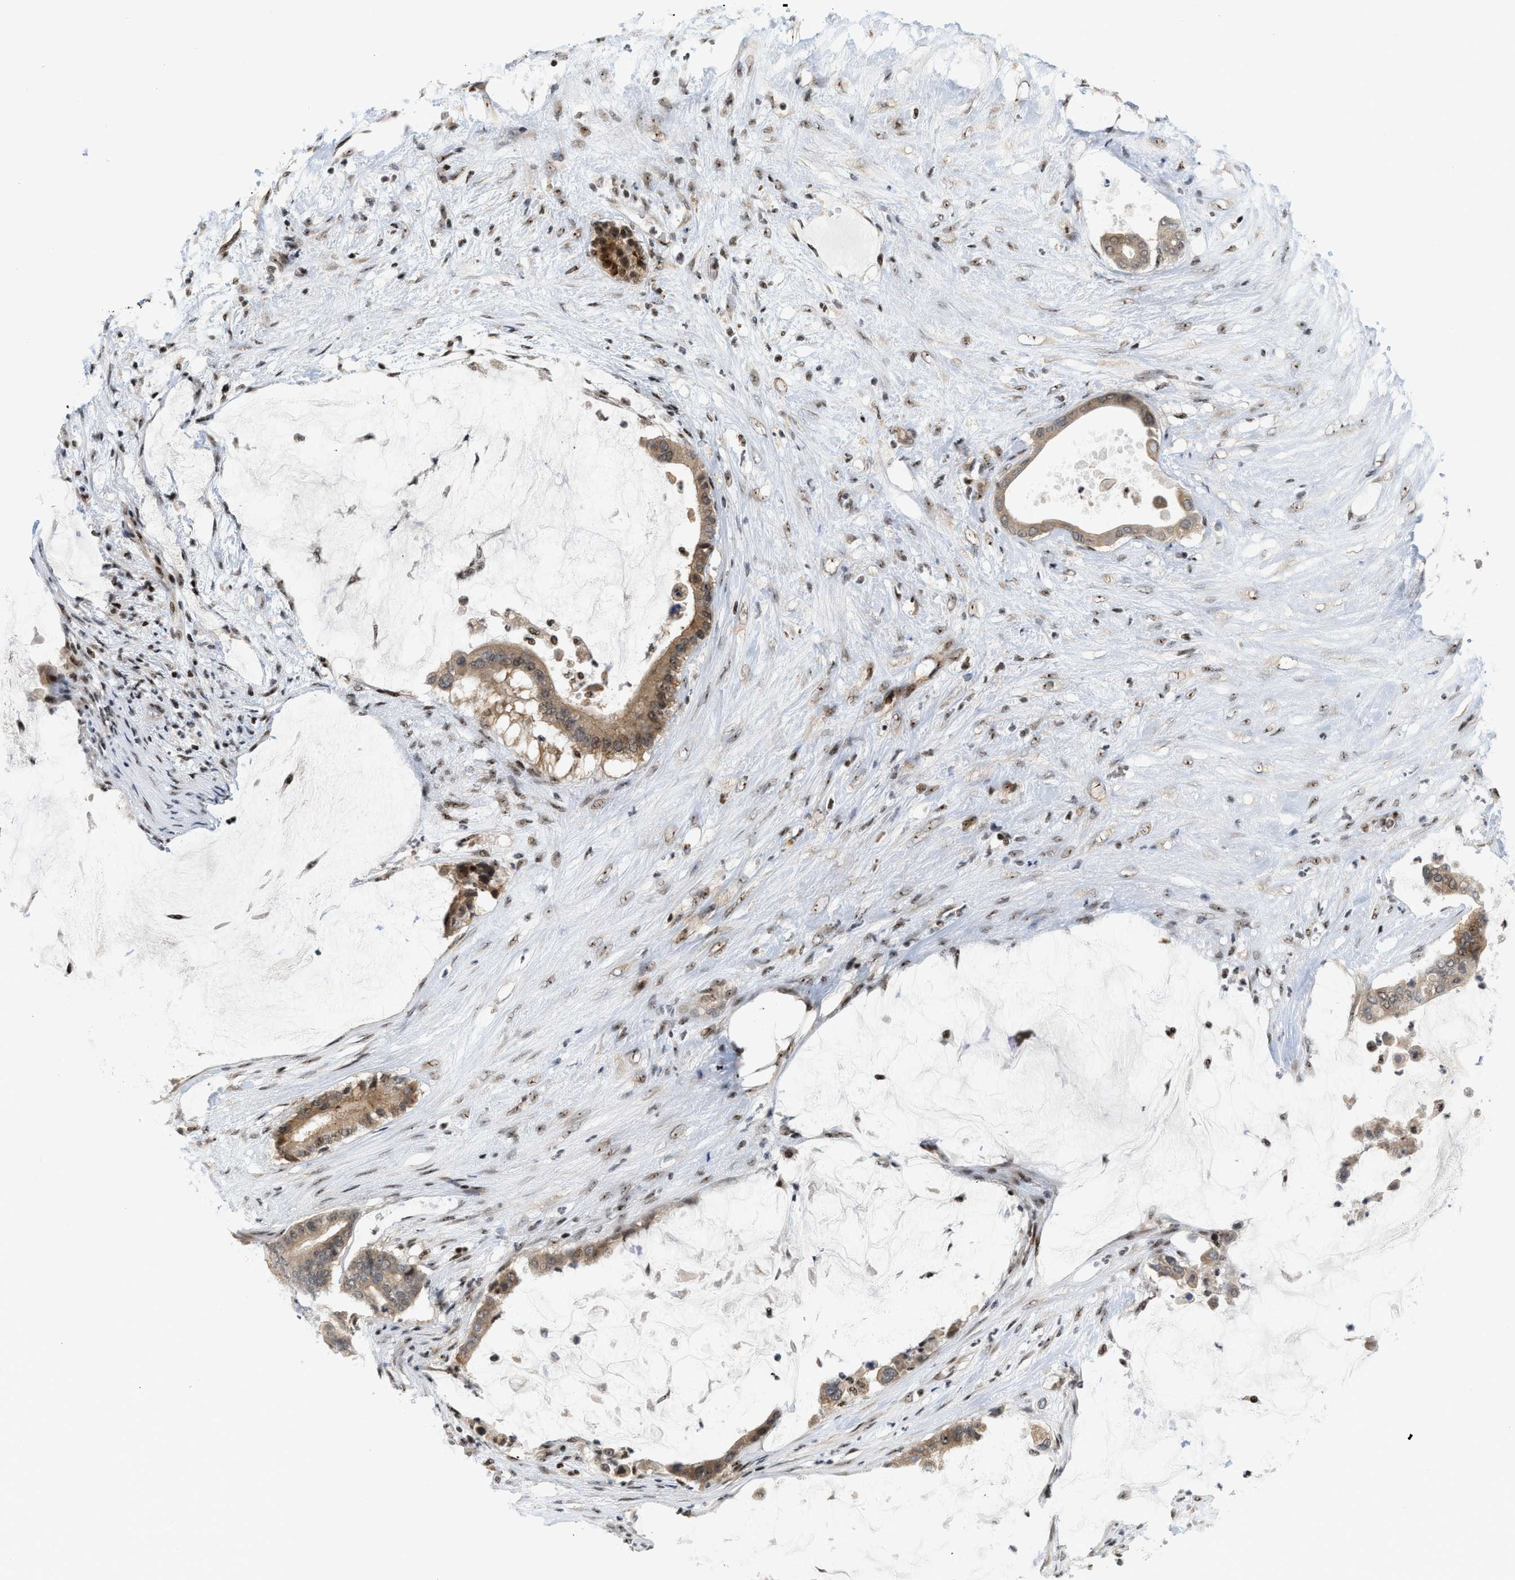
{"staining": {"intensity": "moderate", "quantity": ">75%", "location": "cytoplasmic/membranous,nuclear"}, "tissue": "pancreatic cancer", "cell_type": "Tumor cells", "image_type": "cancer", "snomed": [{"axis": "morphology", "description": "Adenocarcinoma, NOS"}, {"axis": "topography", "description": "Pancreas"}], "caption": "Adenocarcinoma (pancreatic) was stained to show a protein in brown. There is medium levels of moderate cytoplasmic/membranous and nuclear positivity in approximately >75% of tumor cells. (DAB IHC with brightfield microscopy, high magnification).", "gene": "ZNF22", "patient": {"sex": "male", "age": 41}}